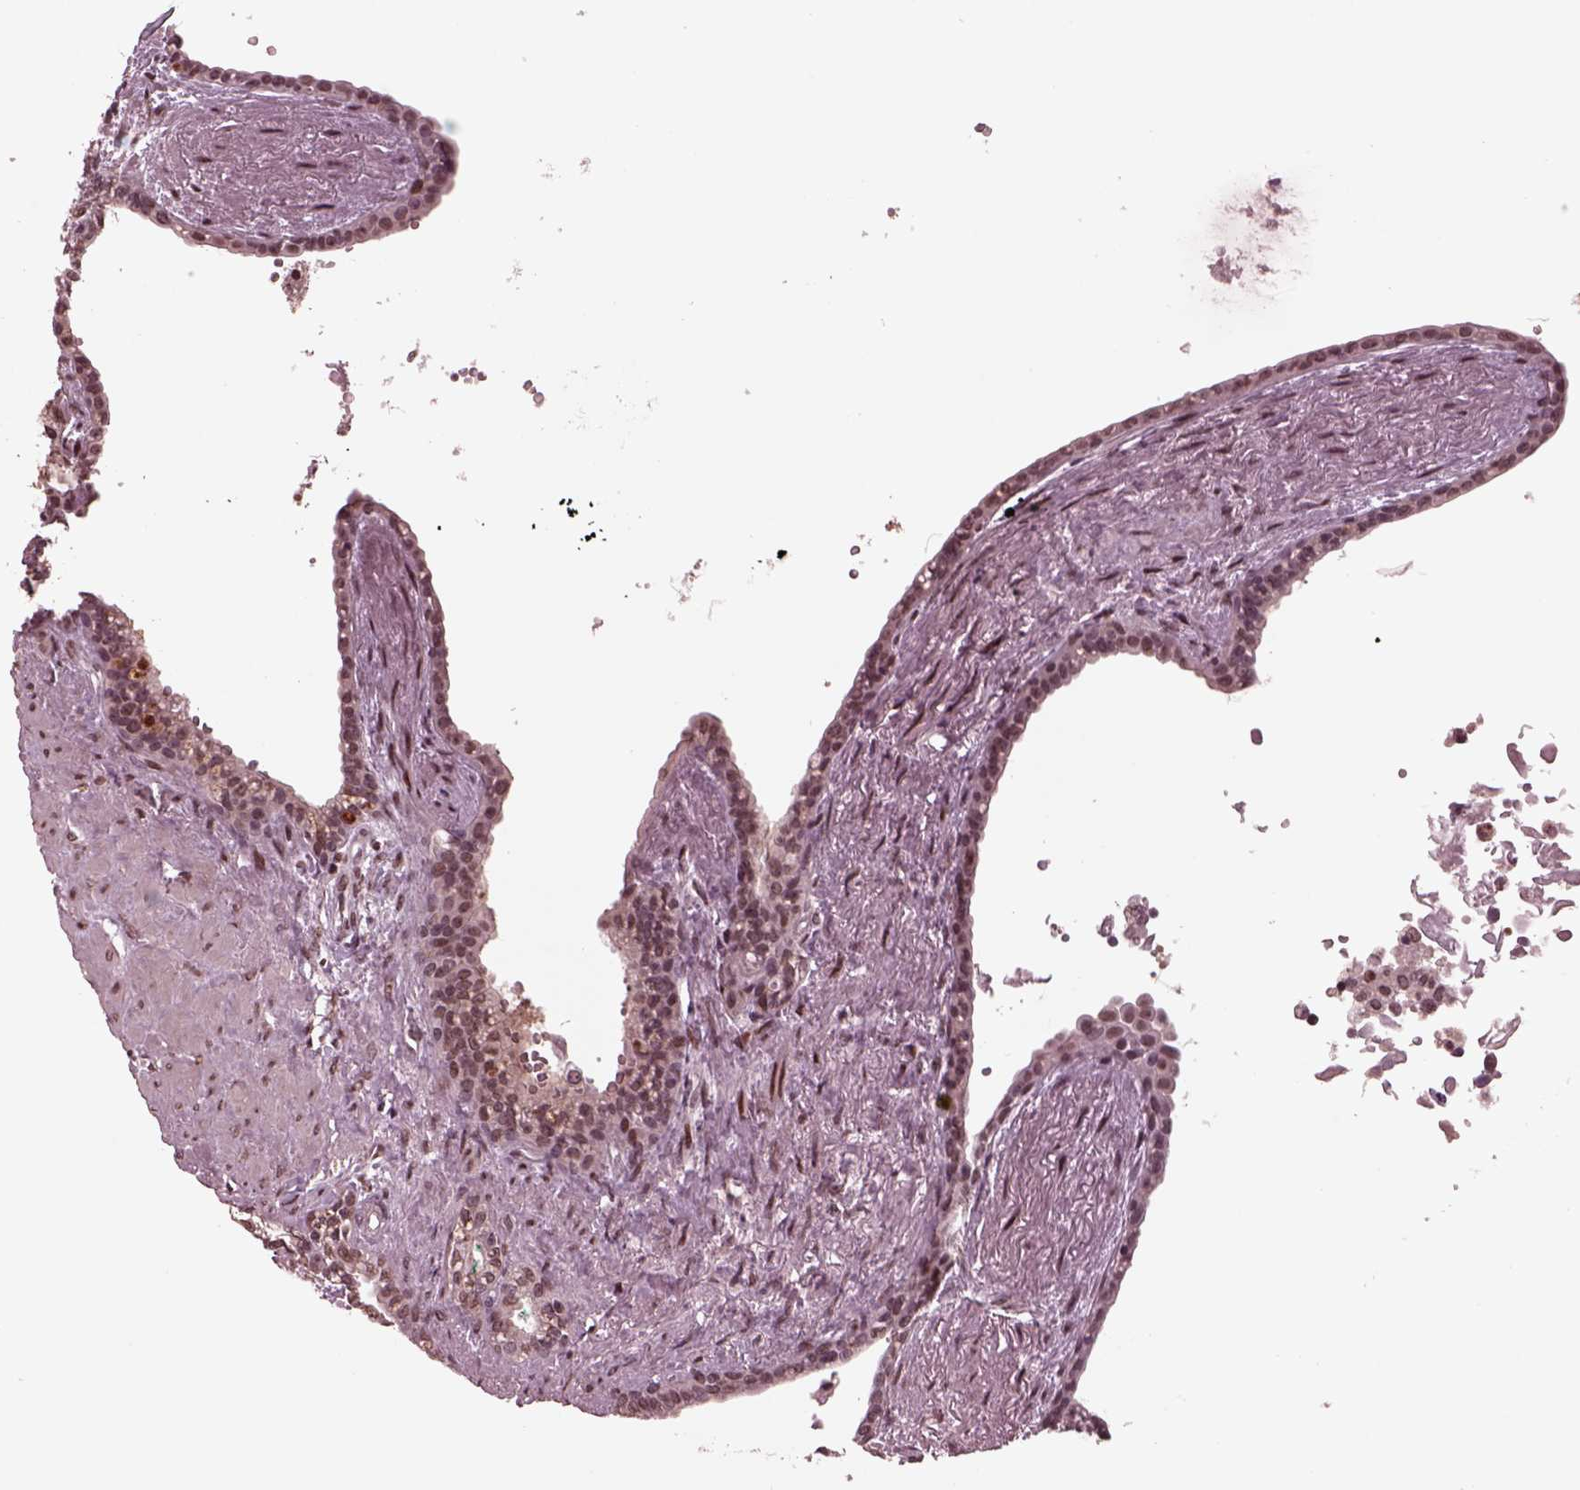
{"staining": {"intensity": "weak", "quantity": "<25%", "location": "nuclear"}, "tissue": "seminal vesicle", "cell_type": "Glandular cells", "image_type": "normal", "snomed": [{"axis": "morphology", "description": "Normal tissue, NOS"}, {"axis": "morphology", "description": "Urothelial carcinoma, NOS"}, {"axis": "topography", "description": "Urinary bladder"}, {"axis": "topography", "description": "Seminal veicle"}], "caption": "DAB immunohistochemical staining of benign human seminal vesicle exhibits no significant staining in glandular cells.", "gene": "NAP1L5", "patient": {"sex": "male", "age": 76}}